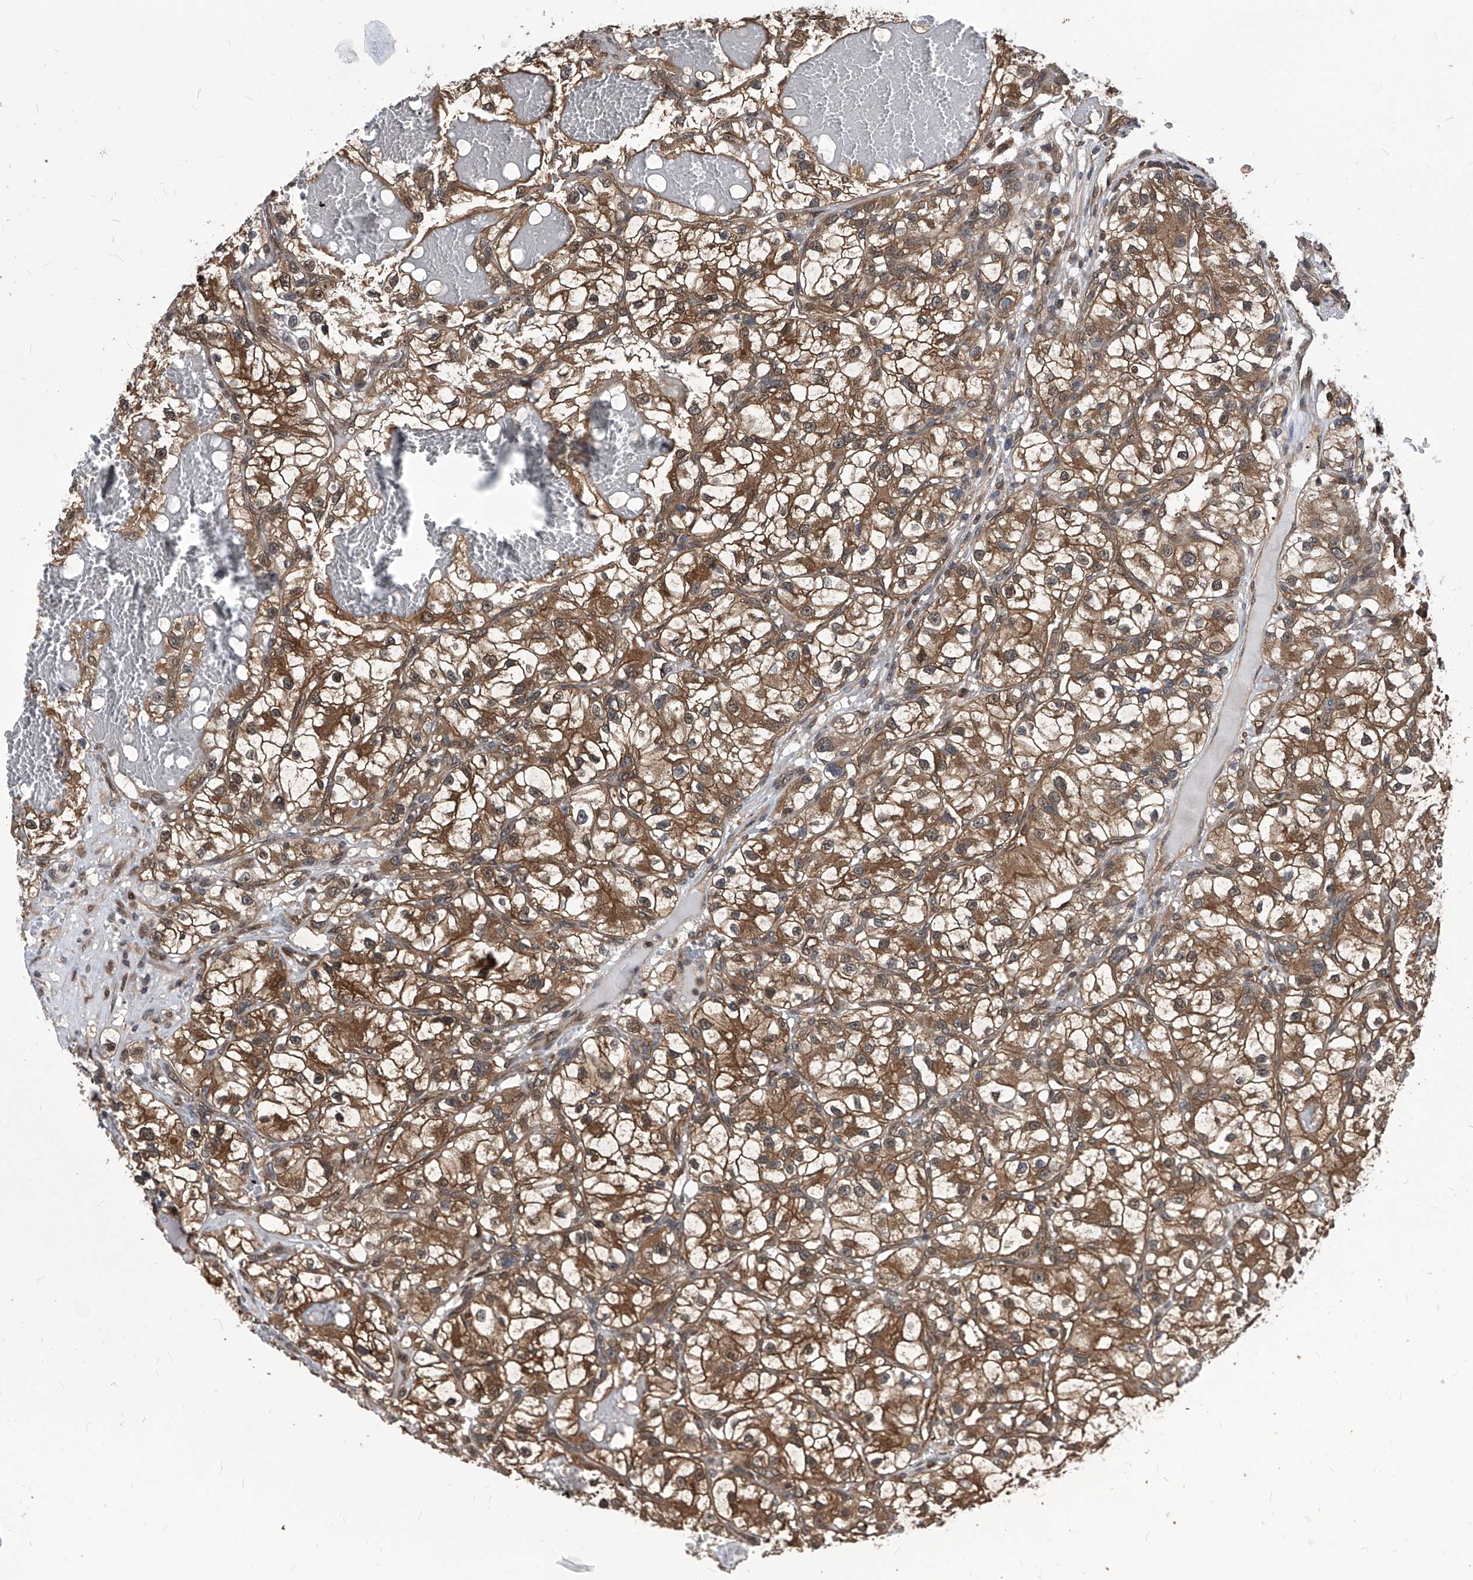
{"staining": {"intensity": "moderate", "quantity": ">75%", "location": "cytoplasmic/membranous"}, "tissue": "renal cancer", "cell_type": "Tumor cells", "image_type": "cancer", "snomed": [{"axis": "morphology", "description": "Adenocarcinoma, NOS"}, {"axis": "topography", "description": "Kidney"}], "caption": "Human adenocarcinoma (renal) stained for a protein (brown) demonstrates moderate cytoplasmic/membranous positive positivity in about >75% of tumor cells.", "gene": "PSMB1", "patient": {"sex": "female", "age": 57}}